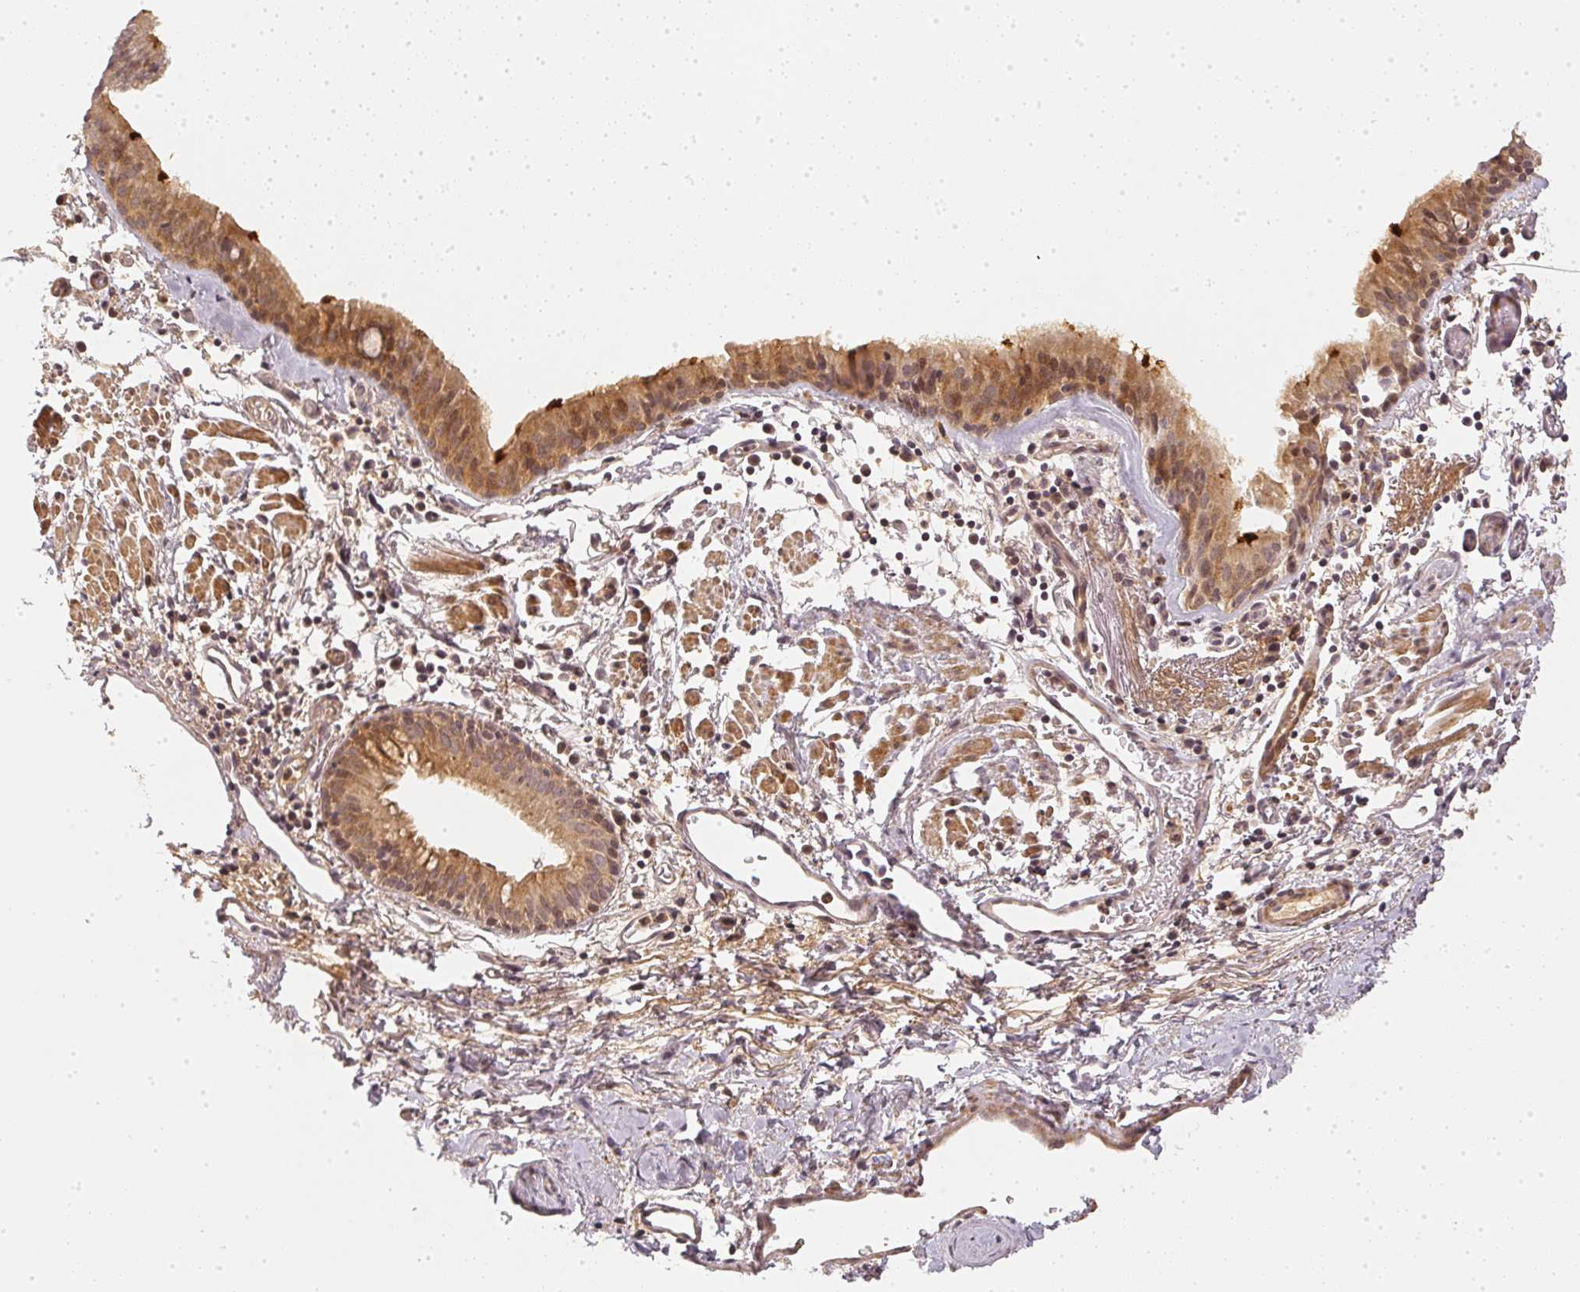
{"staining": {"intensity": "weak", "quantity": ">75%", "location": "cytoplasmic/membranous"}, "tissue": "bronchus", "cell_type": "Respiratory epithelial cells", "image_type": "normal", "snomed": [{"axis": "morphology", "description": "Normal tissue, NOS"}, {"axis": "morphology", "description": "Adenocarcinoma, NOS"}, {"axis": "topography", "description": "Bronchus"}], "caption": "Immunohistochemistry (IHC) of unremarkable human bronchus displays low levels of weak cytoplasmic/membranous expression in approximately >75% of respiratory epithelial cells. (Stains: DAB (3,3'-diaminobenzidine) in brown, nuclei in blue, Microscopy: brightfield microscopy at high magnification).", "gene": "SERPINE1", "patient": {"sex": "male", "age": 68}}